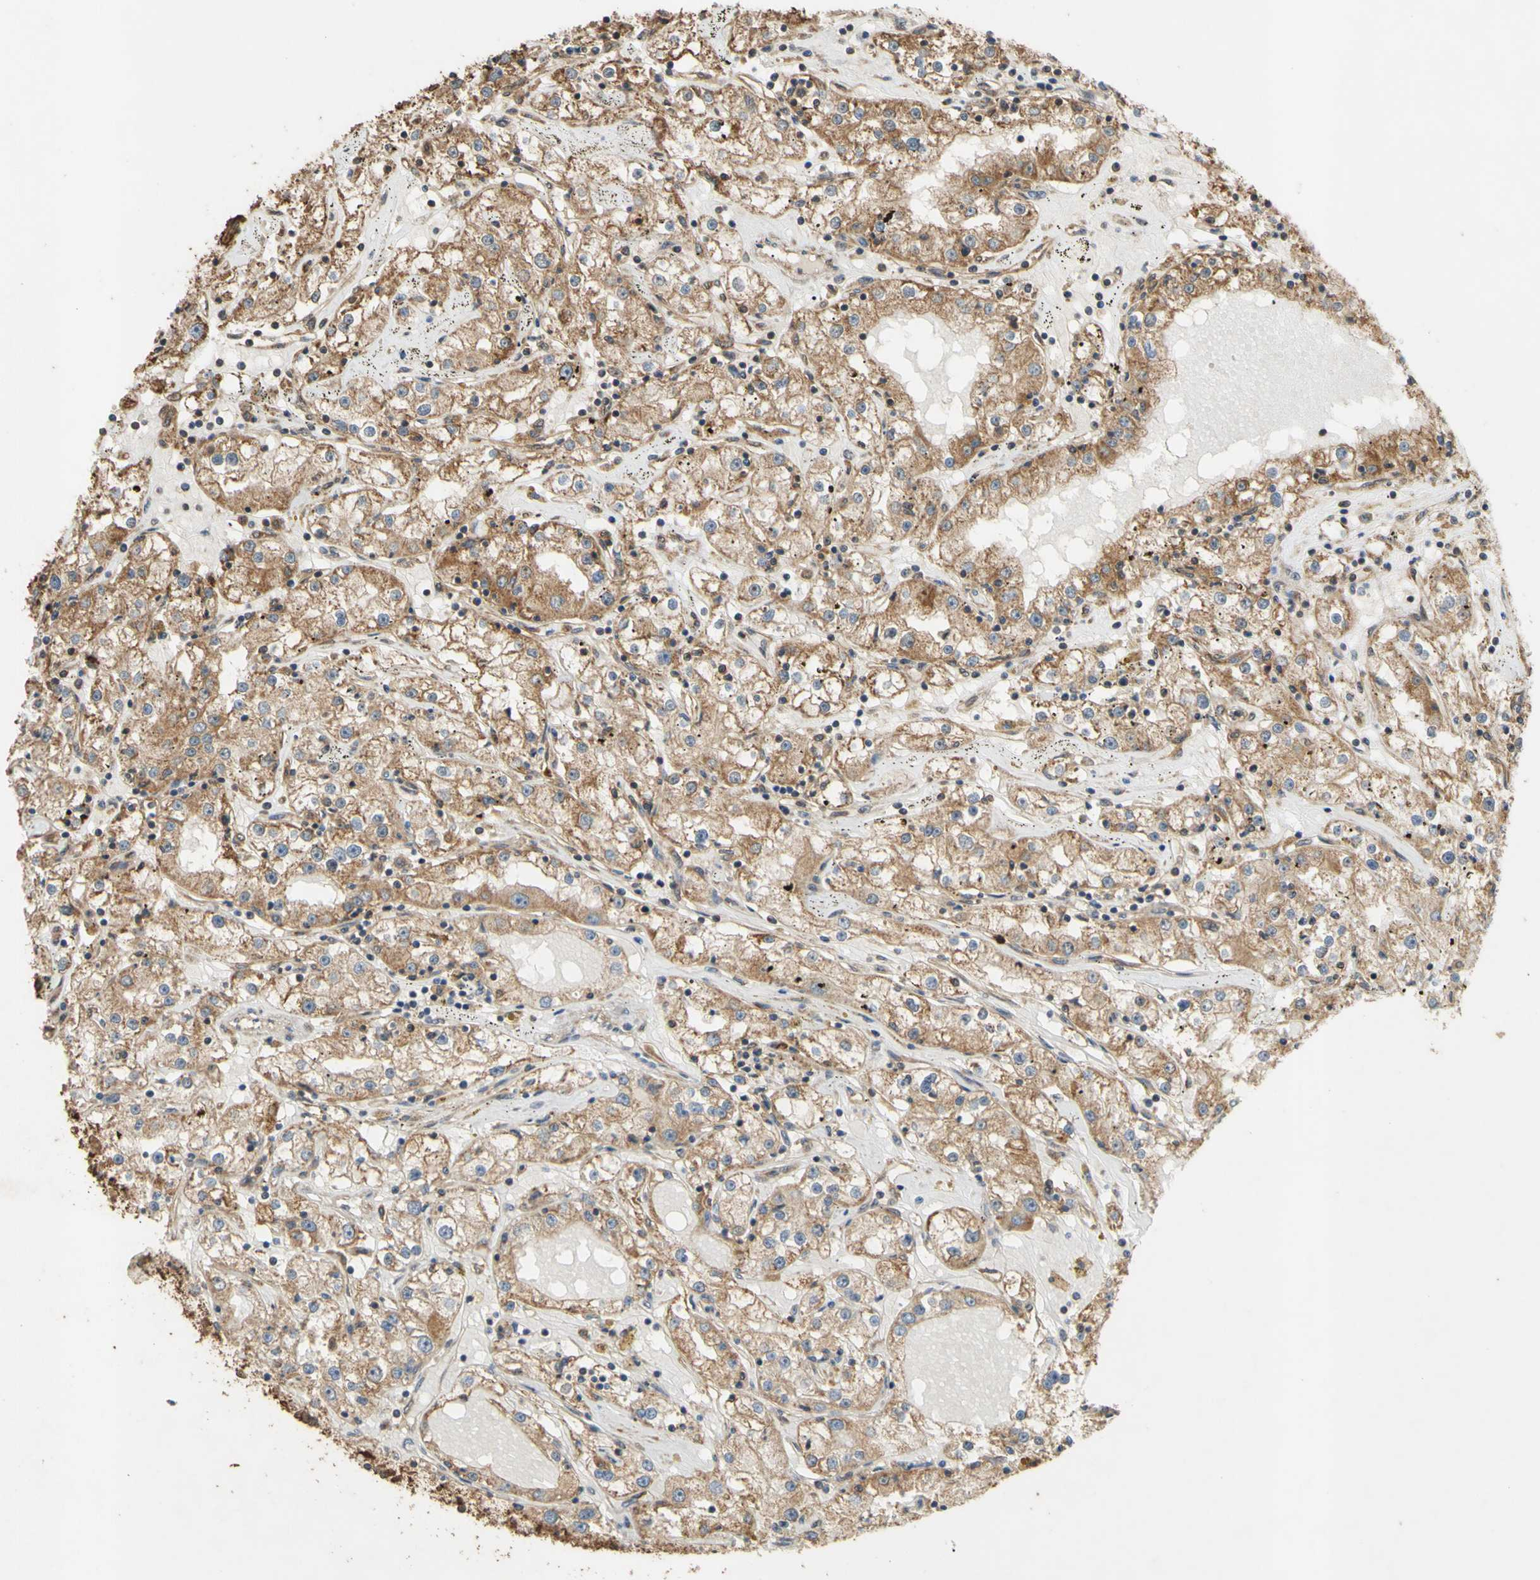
{"staining": {"intensity": "moderate", "quantity": ">75%", "location": "cytoplasmic/membranous"}, "tissue": "renal cancer", "cell_type": "Tumor cells", "image_type": "cancer", "snomed": [{"axis": "morphology", "description": "Adenocarcinoma, NOS"}, {"axis": "topography", "description": "Kidney"}], "caption": "The histopathology image reveals a brown stain indicating the presence of a protein in the cytoplasmic/membranous of tumor cells in renal cancer (adenocarcinoma).", "gene": "CTTN", "patient": {"sex": "male", "age": 56}}